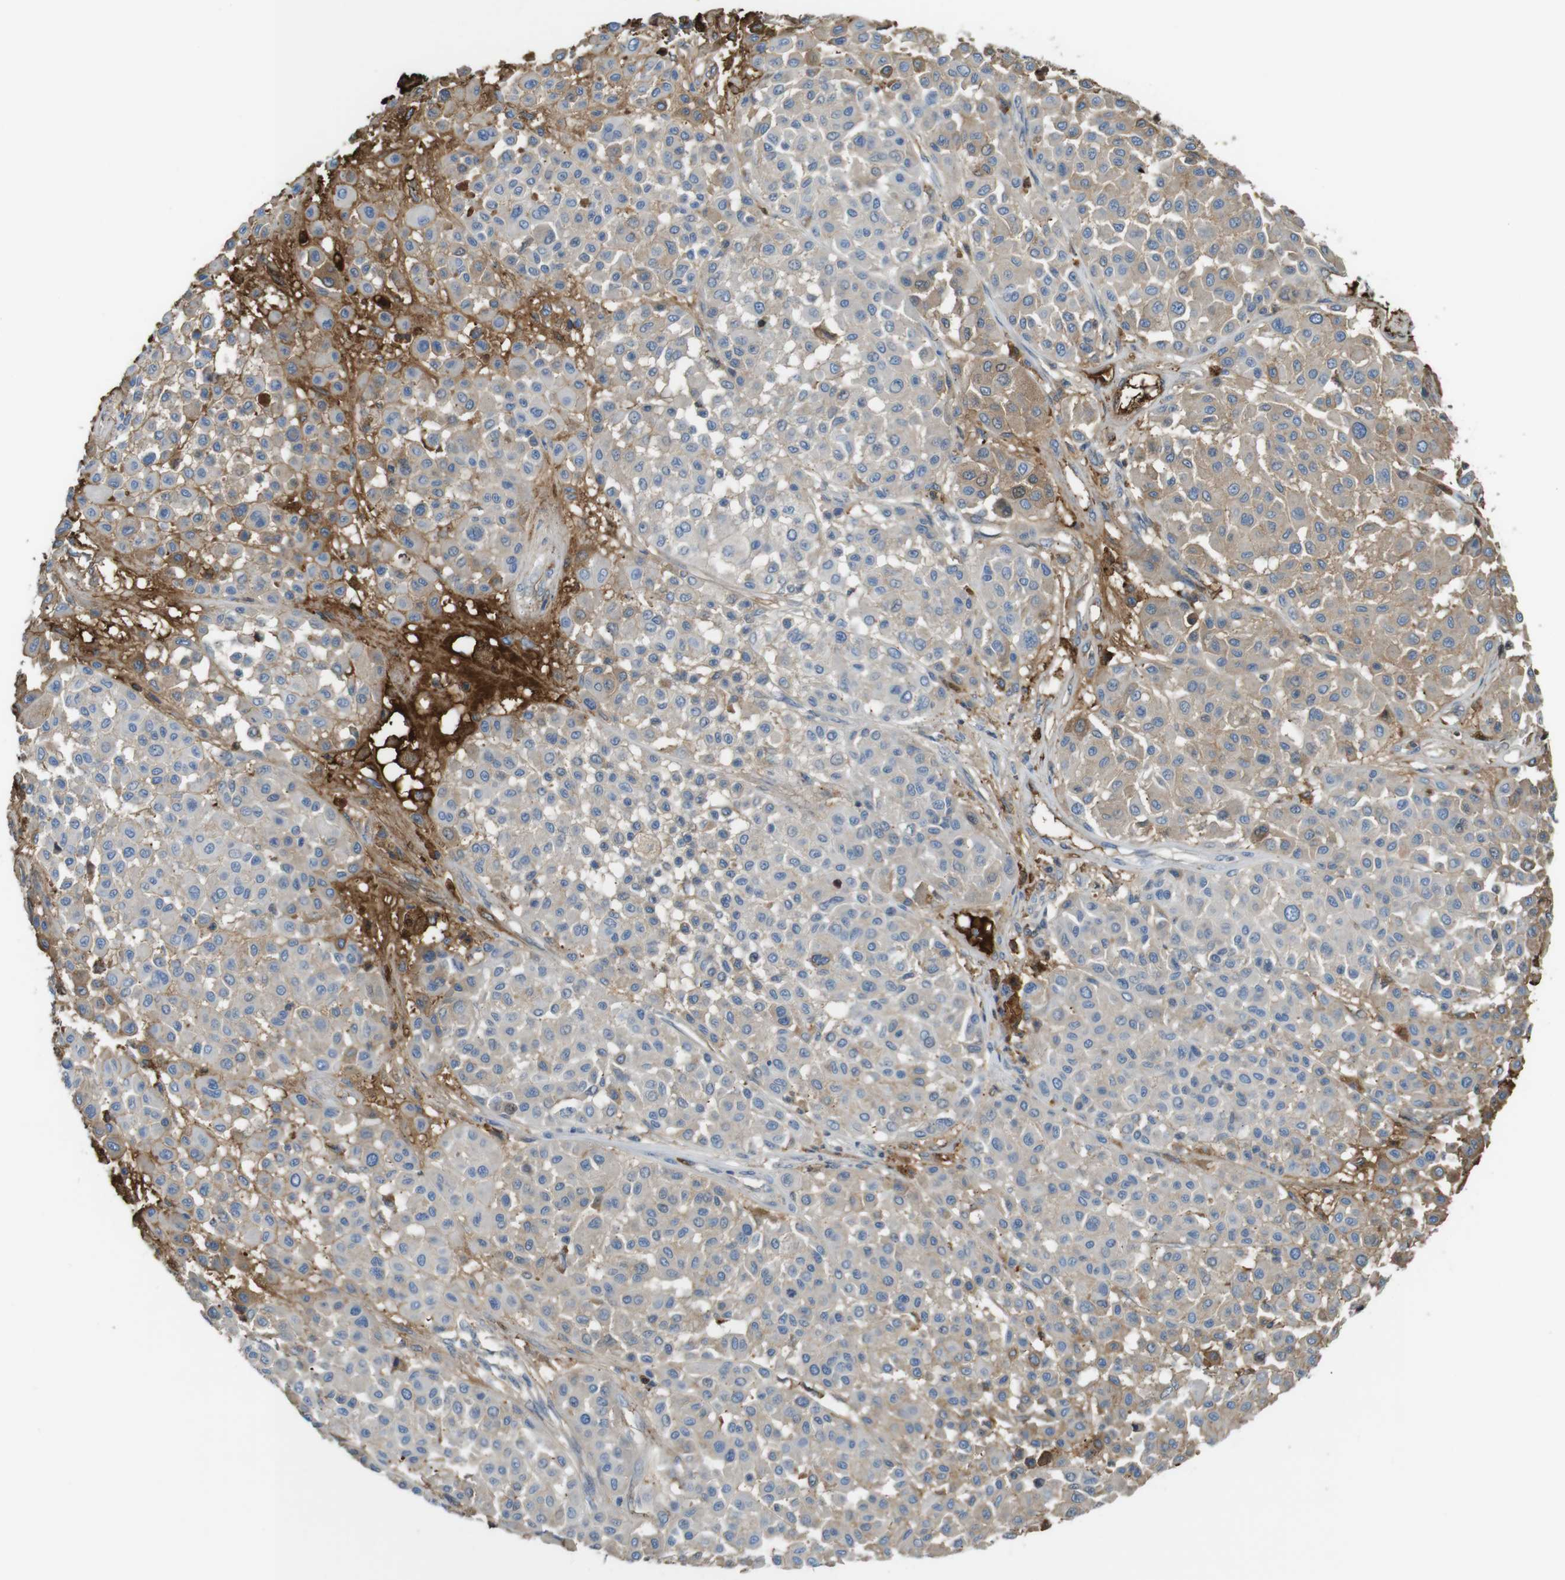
{"staining": {"intensity": "weak", "quantity": "<25%", "location": "cytoplasmic/membranous"}, "tissue": "melanoma", "cell_type": "Tumor cells", "image_type": "cancer", "snomed": [{"axis": "morphology", "description": "Malignant melanoma, Metastatic site"}, {"axis": "topography", "description": "Soft tissue"}], "caption": "Immunohistochemical staining of human melanoma displays no significant staining in tumor cells.", "gene": "LTBP4", "patient": {"sex": "male", "age": 41}}